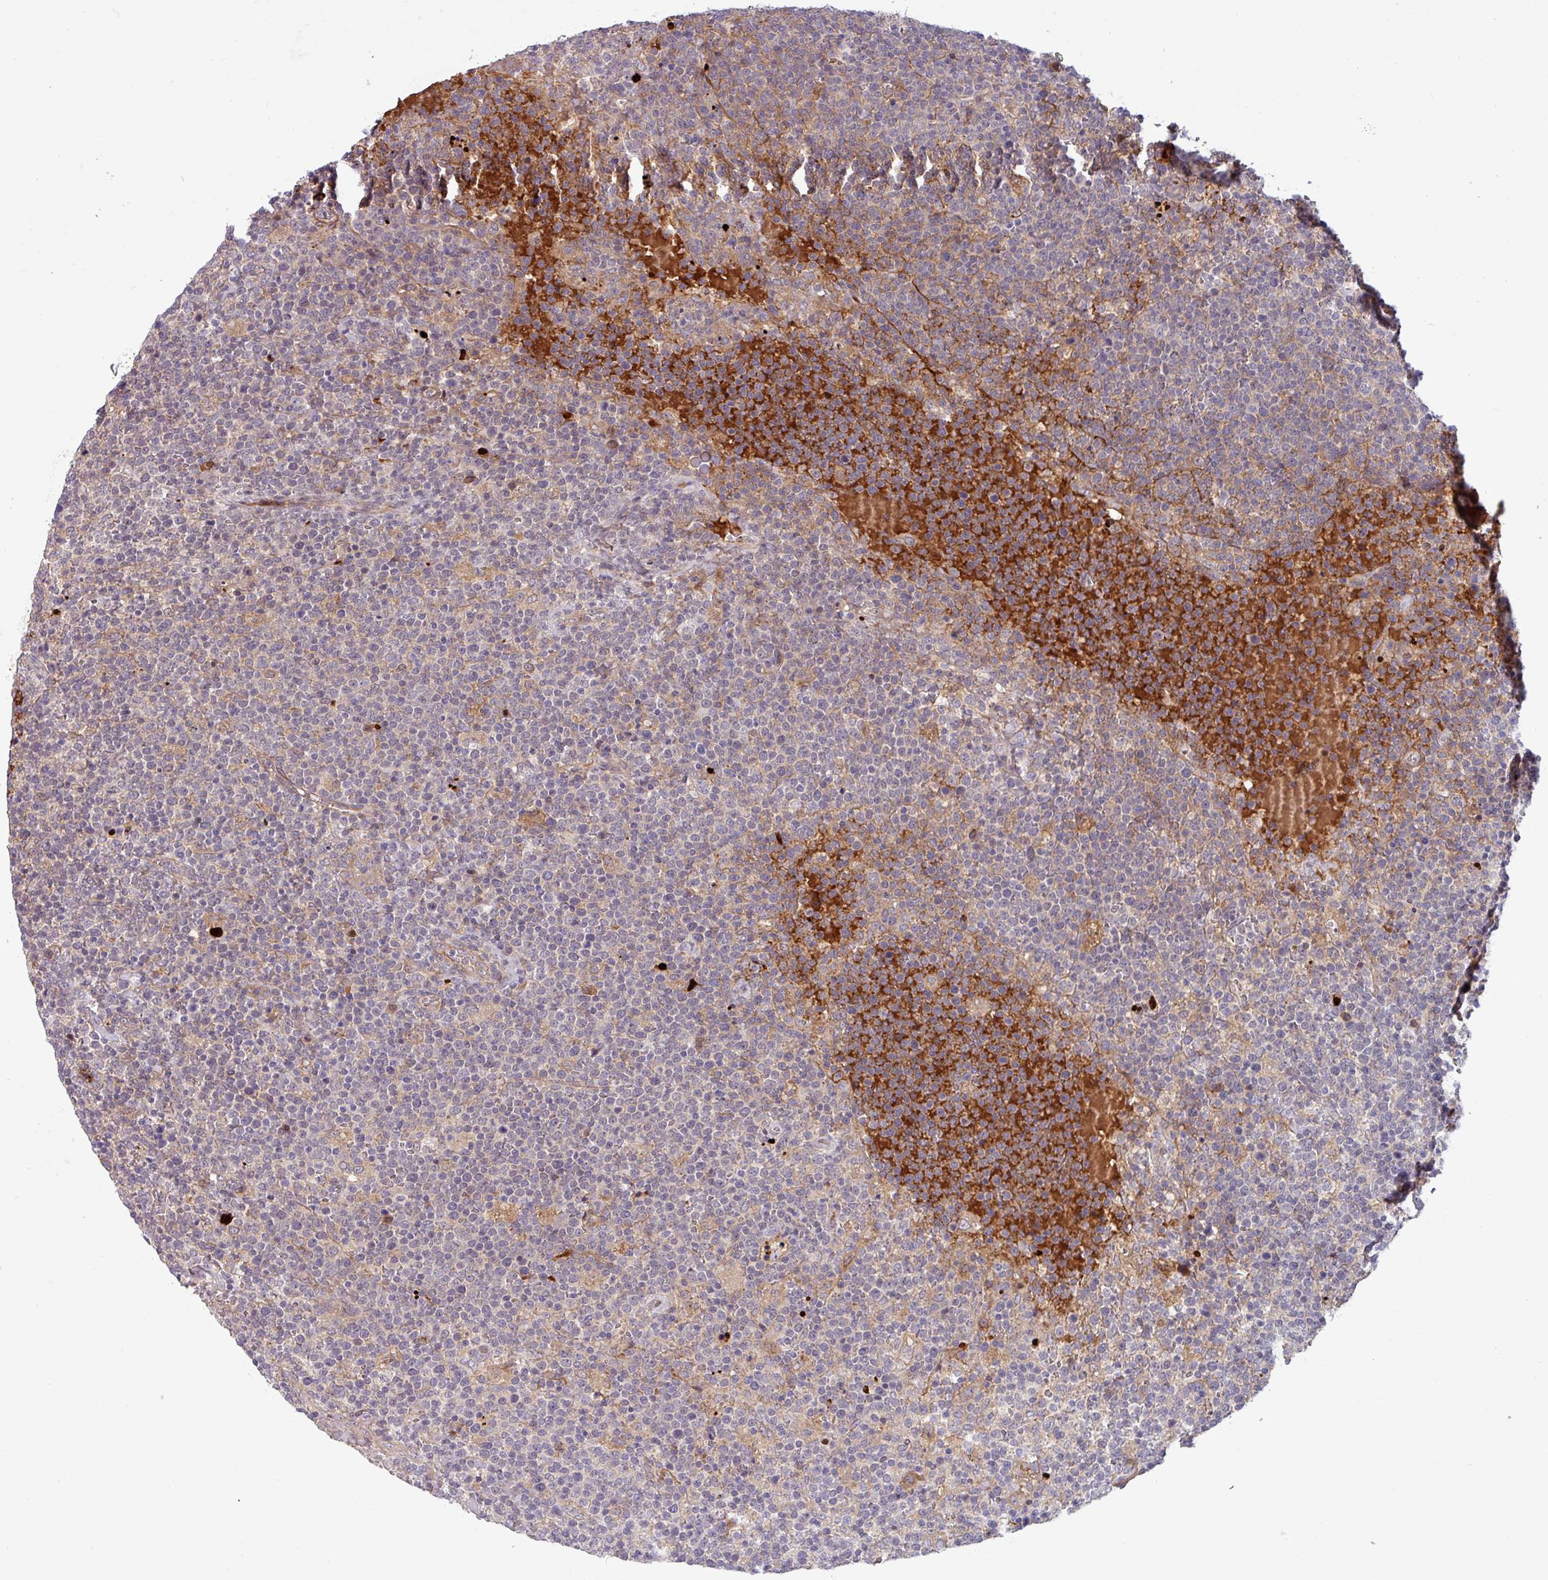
{"staining": {"intensity": "negative", "quantity": "none", "location": "none"}, "tissue": "lymphoma", "cell_type": "Tumor cells", "image_type": "cancer", "snomed": [{"axis": "morphology", "description": "Malignant lymphoma, non-Hodgkin's type, High grade"}, {"axis": "topography", "description": "Lymph node"}], "caption": "Protein analysis of lymphoma reveals no significant staining in tumor cells. (Brightfield microscopy of DAB immunohistochemistry at high magnification).", "gene": "PCED1A", "patient": {"sex": "male", "age": 61}}